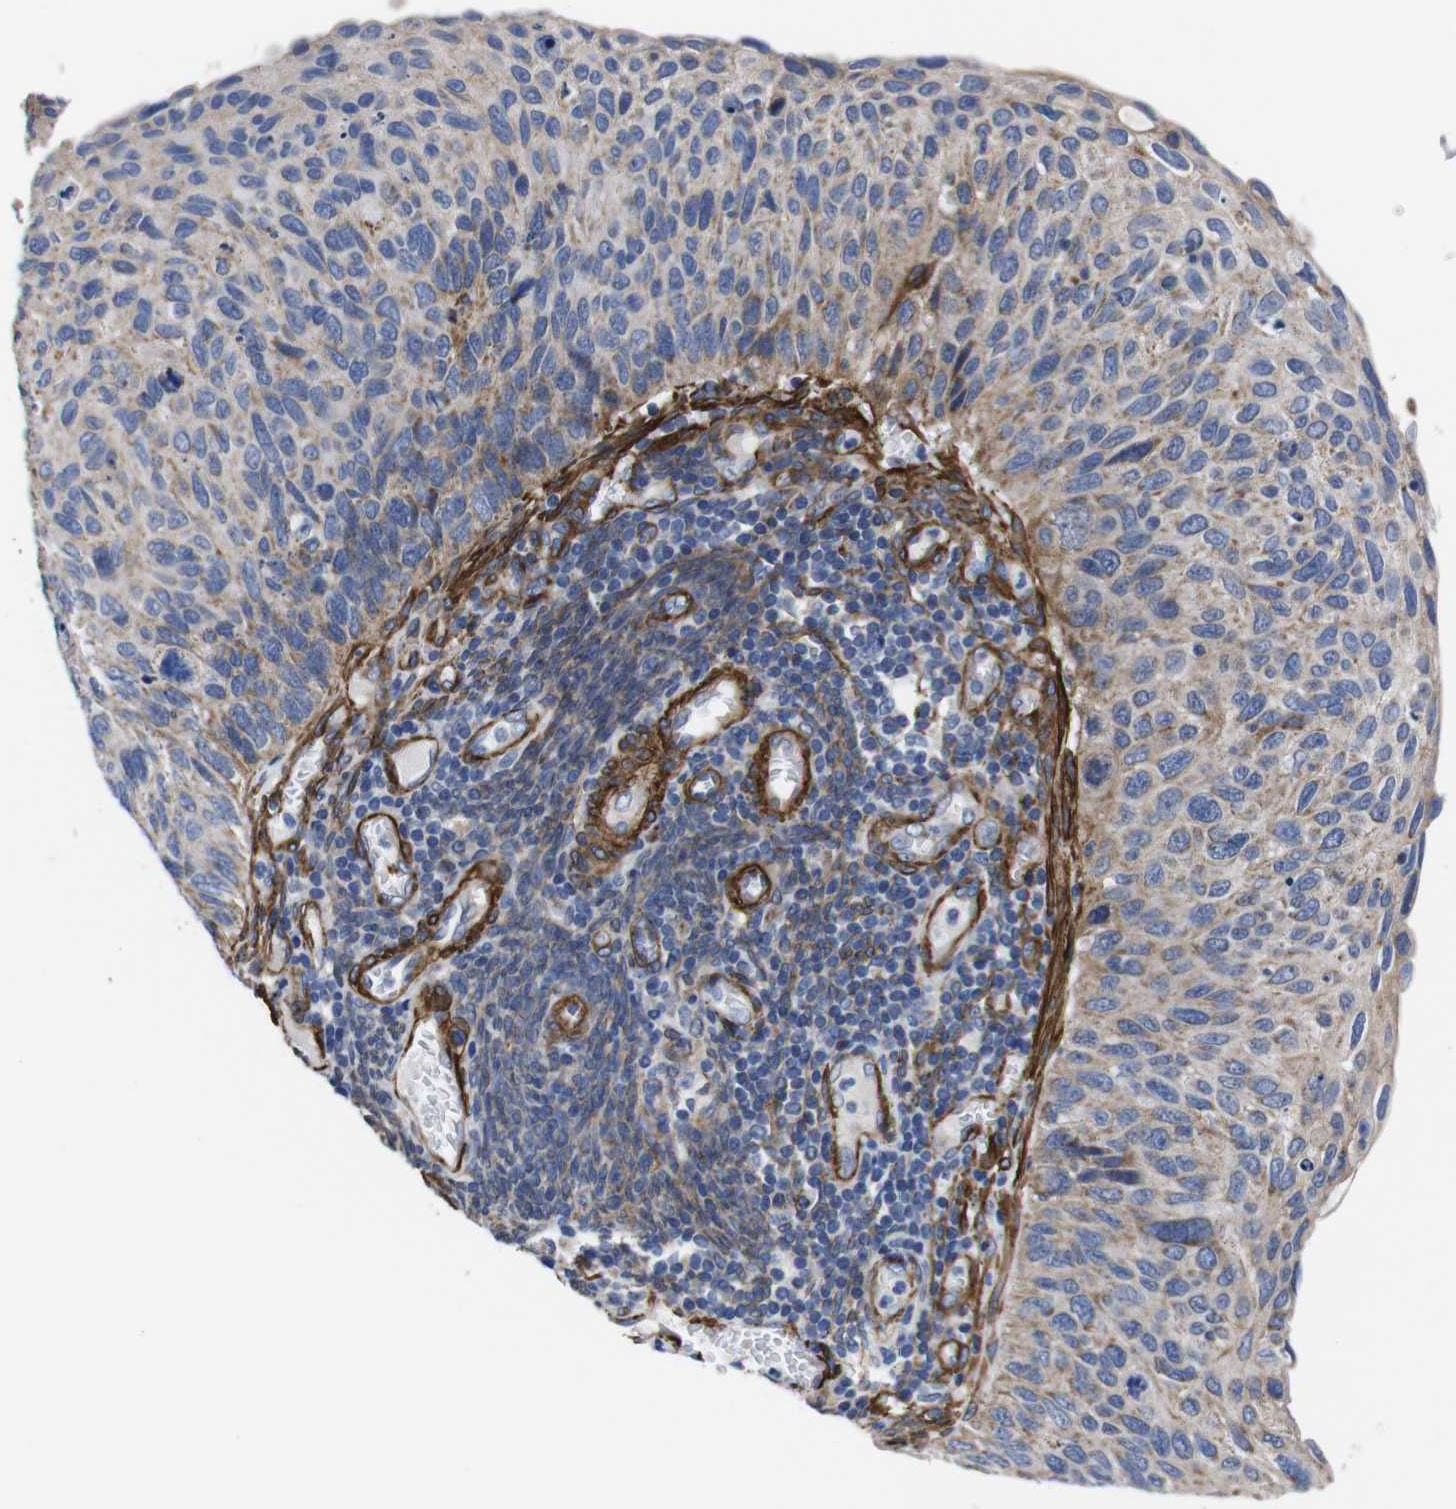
{"staining": {"intensity": "weak", "quantity": ">75%", "location": "cytoplasmic/membranous"}, "tissue": "cervical cancer", "cell_type": "Tumor cells", "image_type": "cancer", "snomed": [{"axis": "morphology", "description": "Squamous cell carcinoma, NOS"}, {"axis": "topography", "description": "Cervix"}], "caption": "Squamous cell carcinoma (cervical) was stained to show a protein in brown. There is low levels of weak cytoplasmic/membranous positivity in about >75% of tumor cells.", "gene": "WNT10A", "patient": {"sex": "female", "age": 70}}